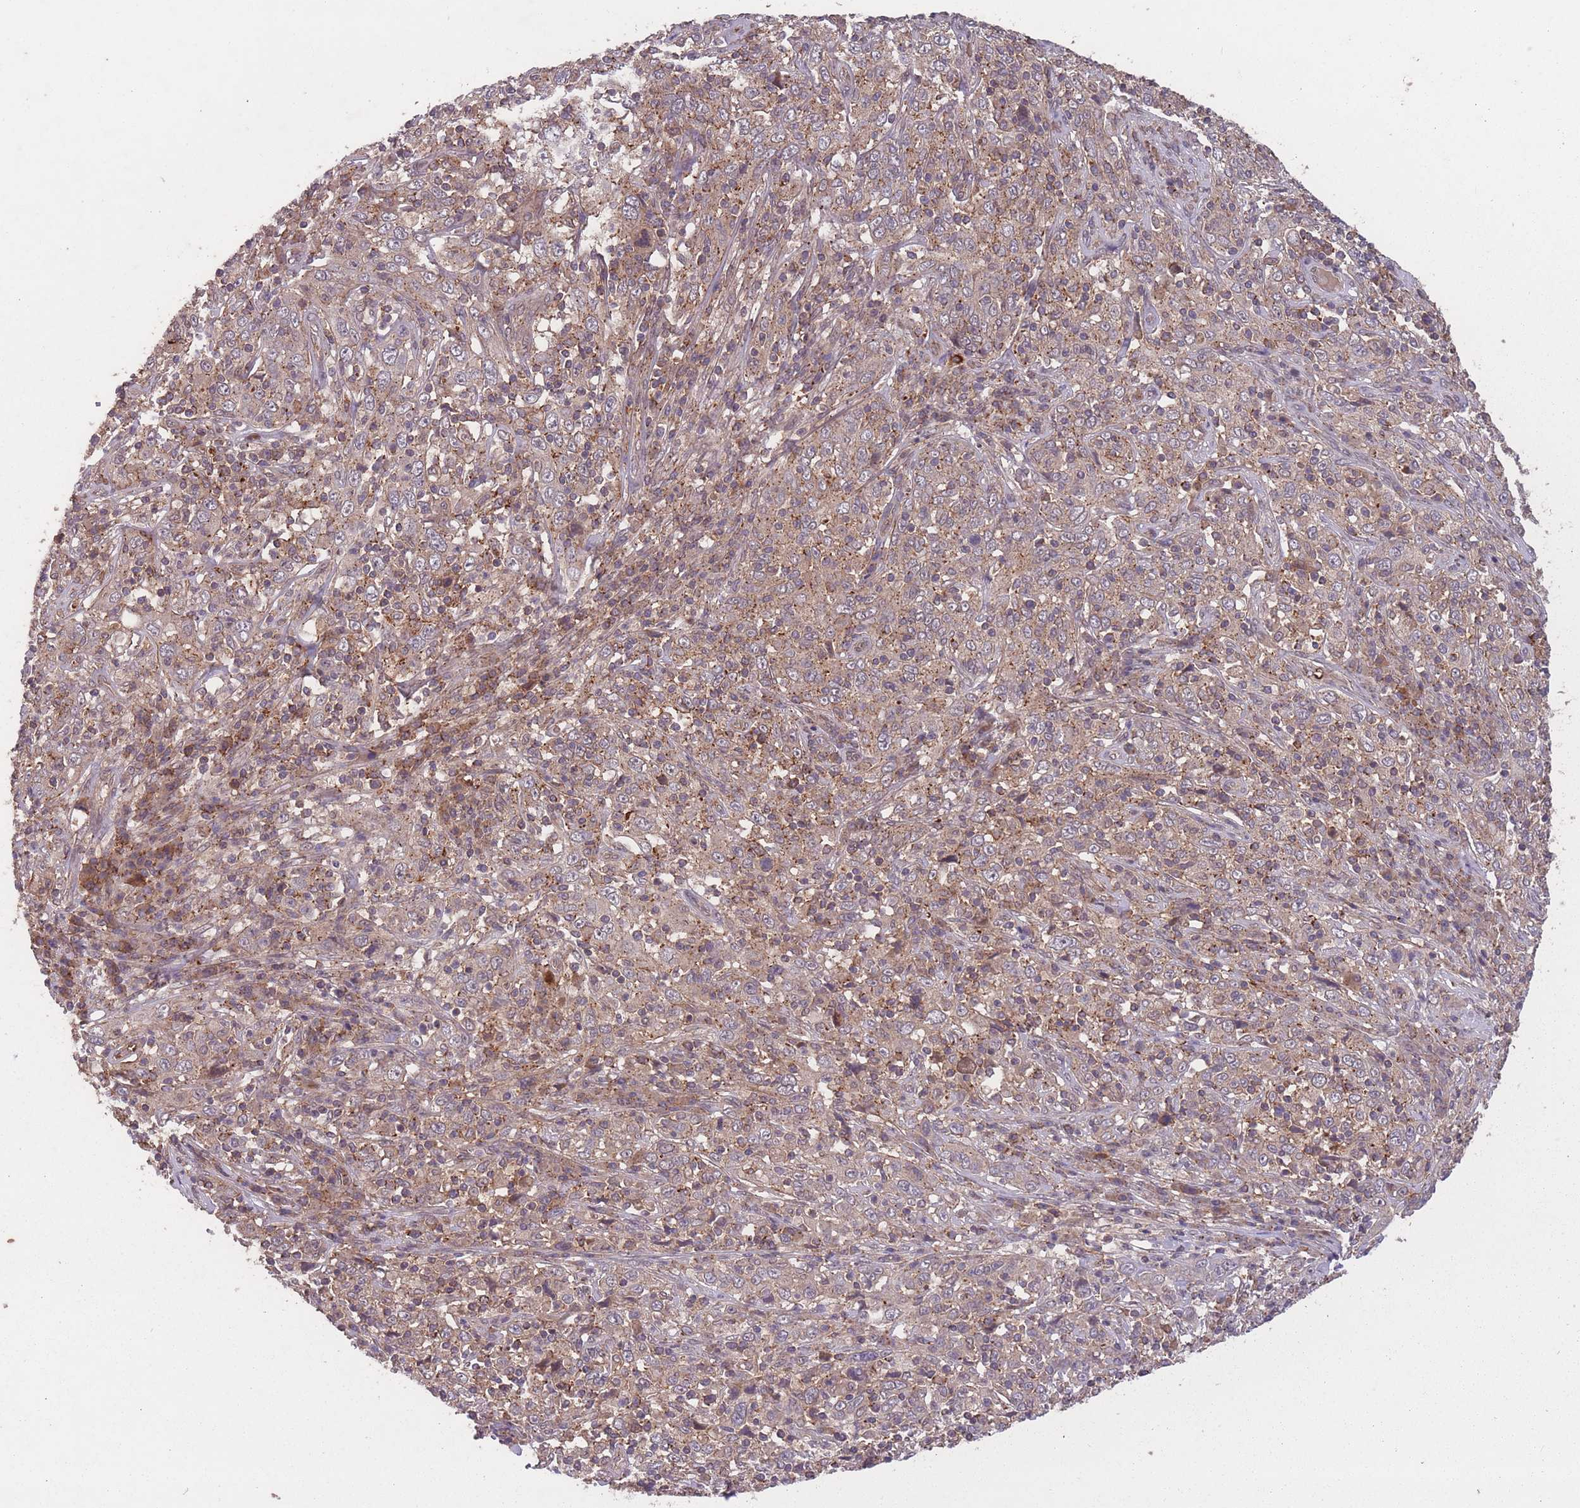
{"staining": {"intensity": "weak", "quantity": "25%-75%", "location": "cytoplasmic/membranous"}, "tissue": "cervical cancer", "cell_type": "Tumor cells", "image_type": "cancer", "snomed": [{"axis": "morphology", "description": "Squamous cell carcinoma, NOS"}, {"axis": "topography", "description": "Cervix"}], "caption": "Protein staining by IHC displays weak cytoplasmic/membranous positivity in approximately 25%-75% of tumor cells in squamous cell carcinoma (cervical).", "gene": "SECTM1", "patient": {"sex": "female", "age": 46}}